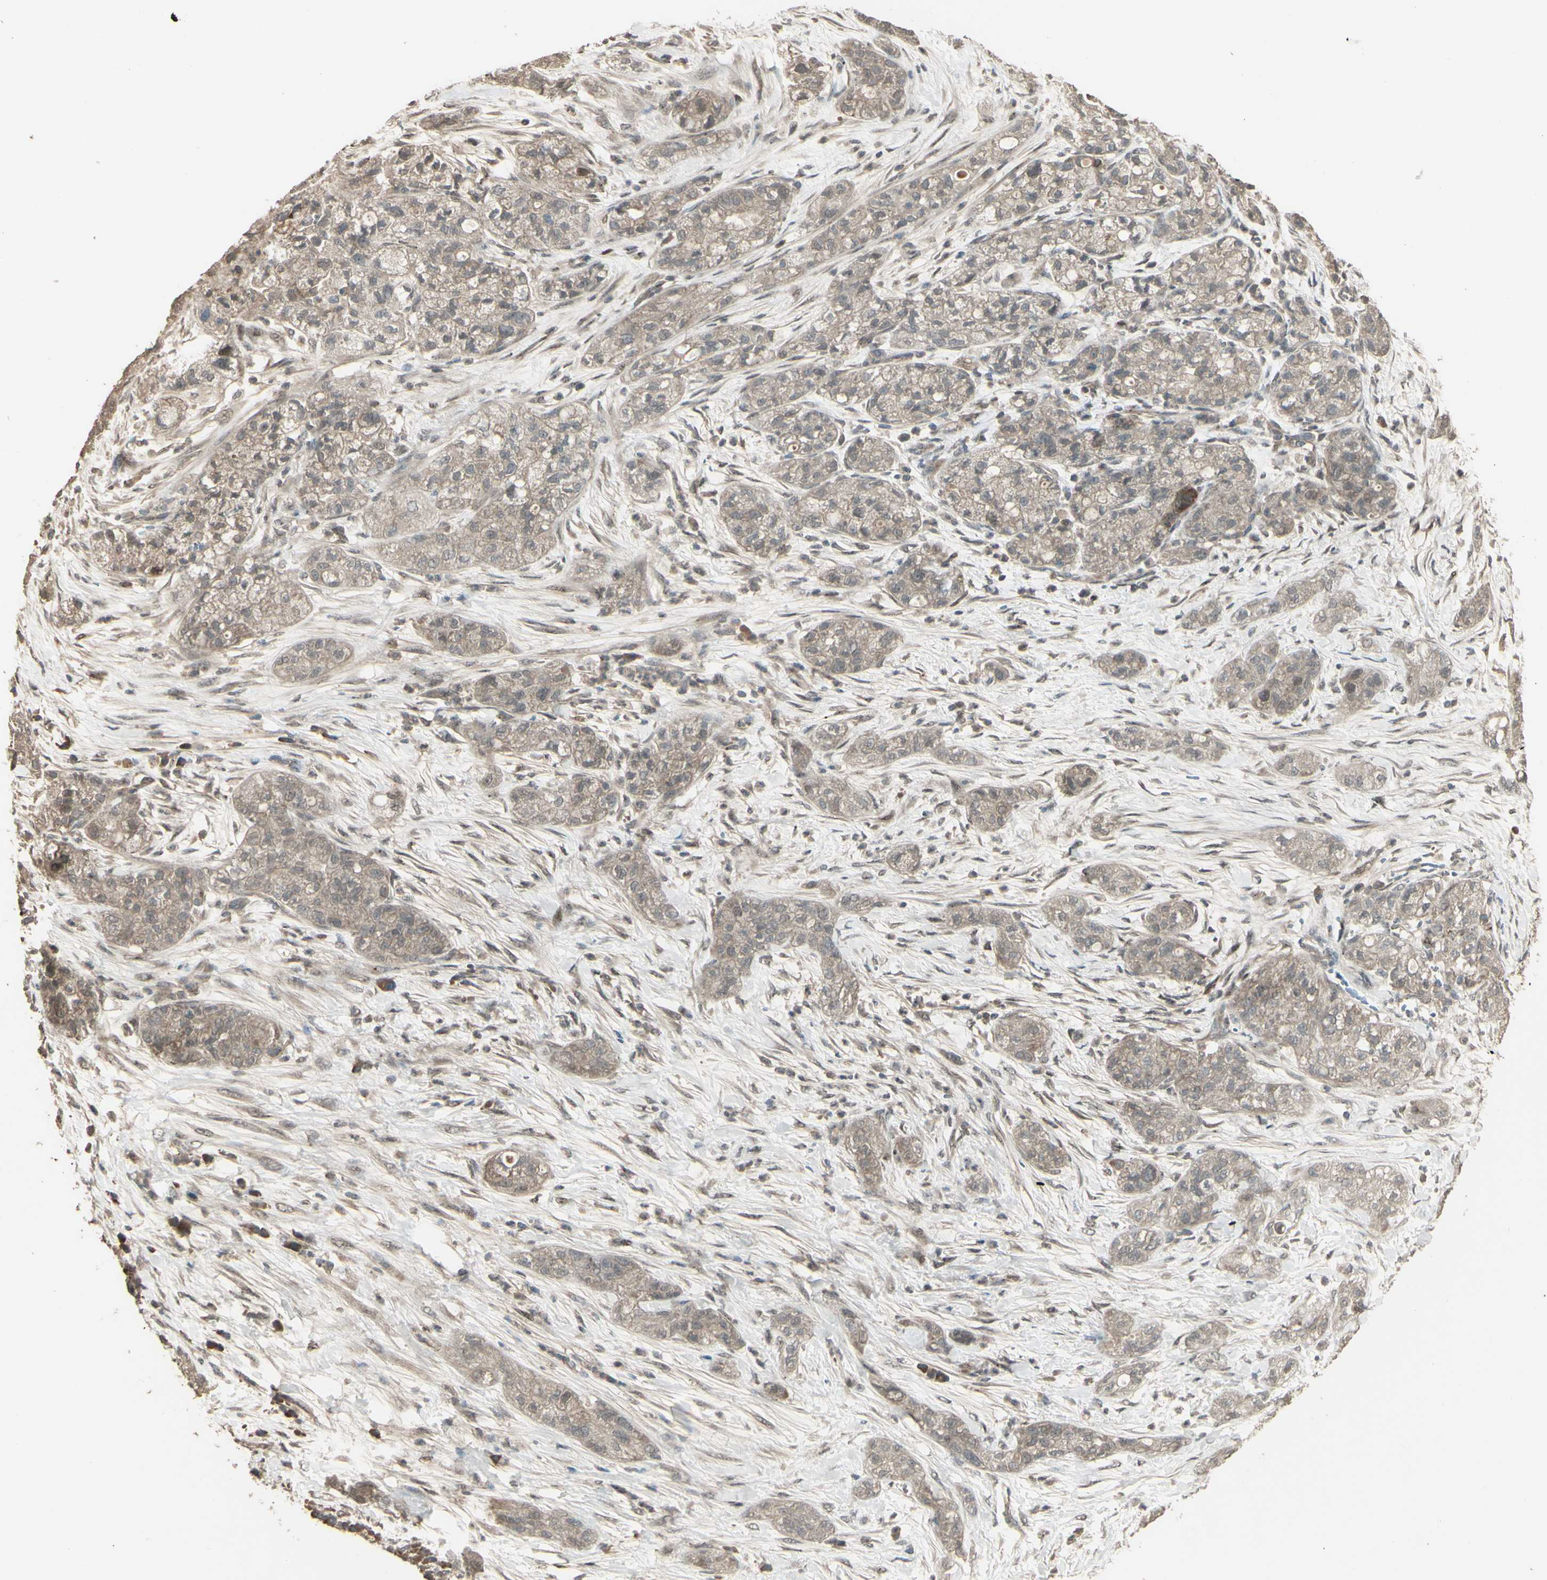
{"staining": {"intensity": "weak", "quantity": ">75%", "location": "cytoplasmic/membranous"}, "tissue": "pancreatic cancer", "cell_type": "Tumor cells", "image_type": "cancer", "snomed": [{"axis": "morphology", "description": "Adenocarcinoma, NOS"}, {"axis": "topography", "description": "Pancreas"}], "caption": "Immunohistochemical staining of pancreatic cancer (adenocarcinoma) exhibits low levels of weak cytoplasmic/membranous staining in about >75% of tumor cells.", "gene": "GNAS", "patient": {"sex": "female", "age": 78}}